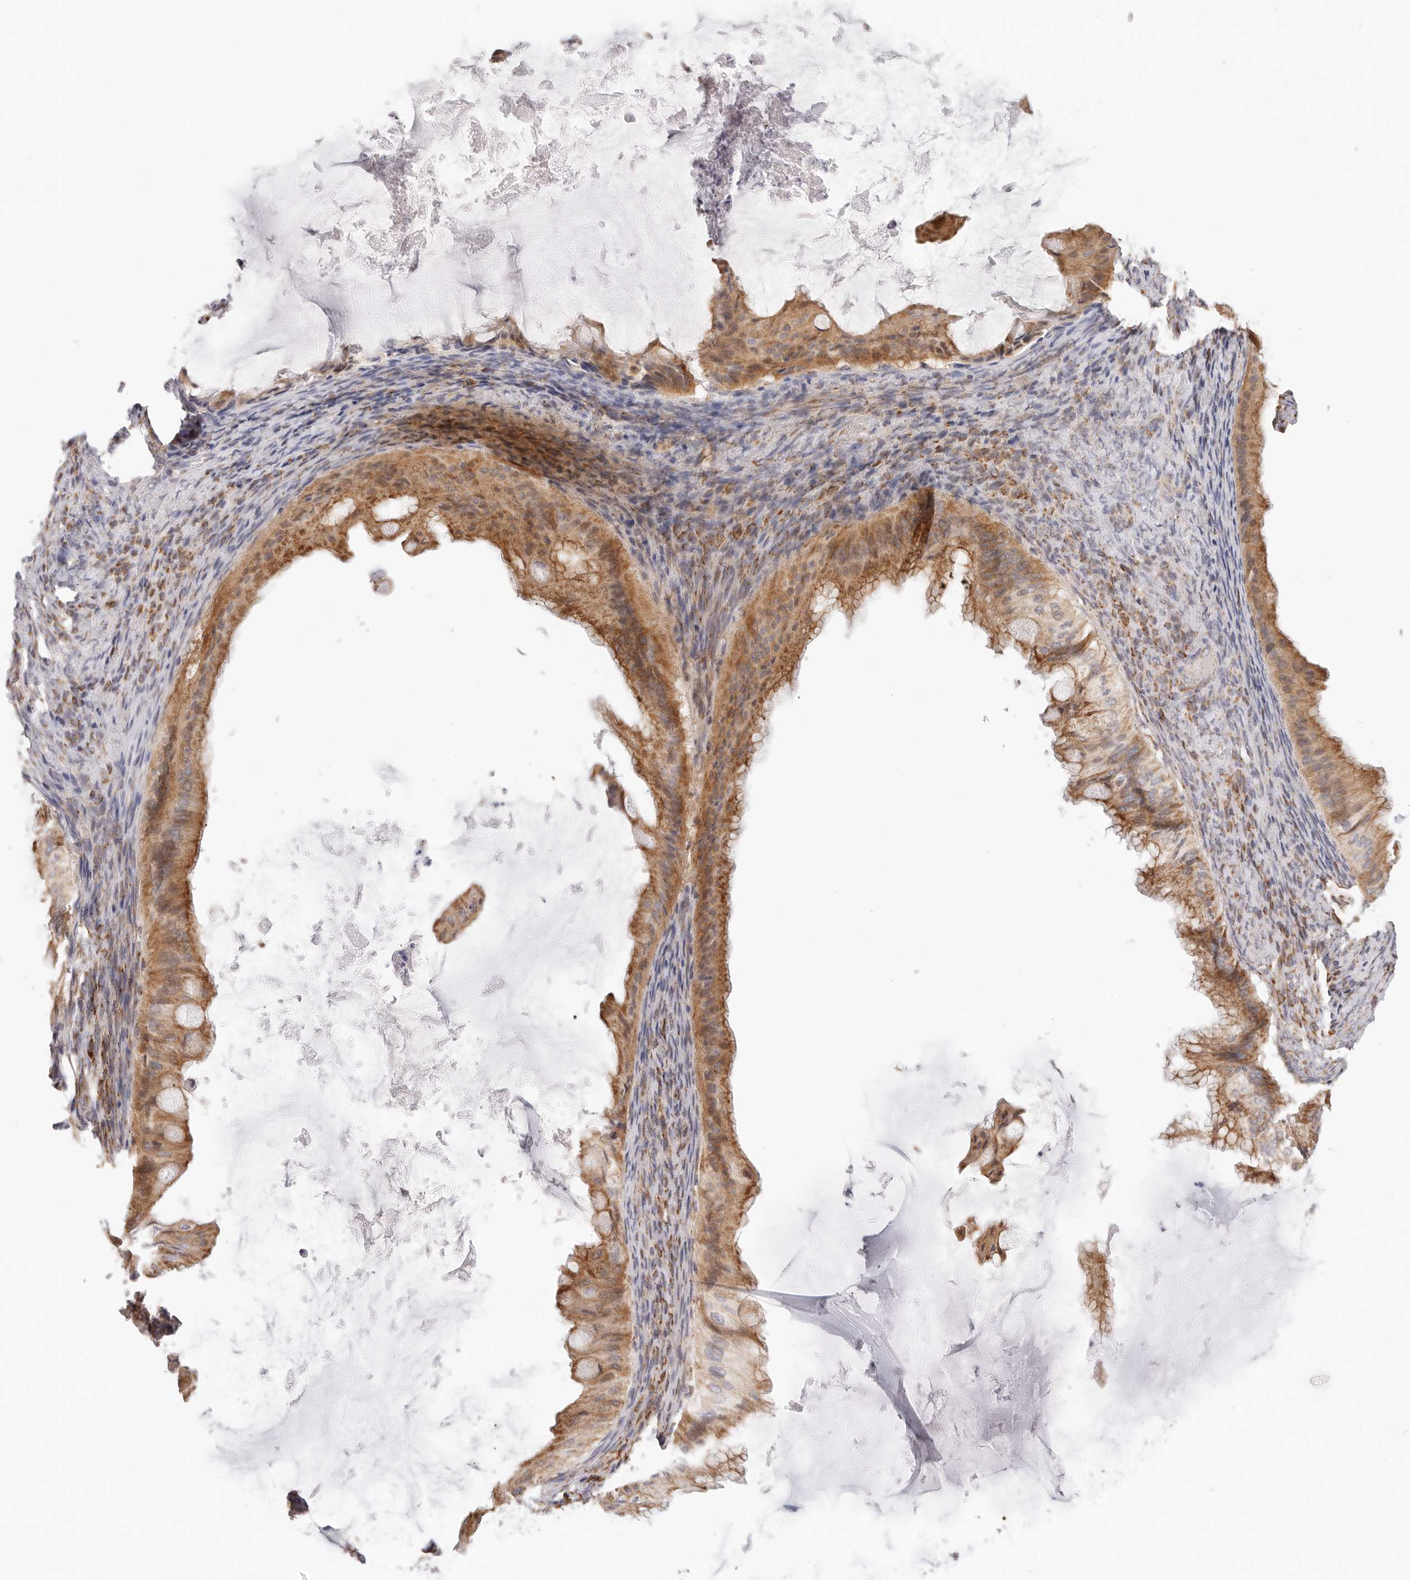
{"staining": {"intensity": "moderate", "quantity": ">75%", "location": "cytoplasmic/membranous"}, "tissue": "ovarian cancer", "cell_type": "Tumor cells", "image_type": "cancer", "snomed": [{"axis": "morphology", "description": "Cystadenocarcinoma, mucinous, NOS"}, {"axis": "topography", "description": "Ovary"}], "caption": "A photomicrograph of mucinous cystadenocarcinoma (ovarian) stained for a protein demonstrates moderate cytoplasmic/membranous brown staining in tumor cells.", "gene": "AFDN", "patient": {"sex": "female", "age": 61}}